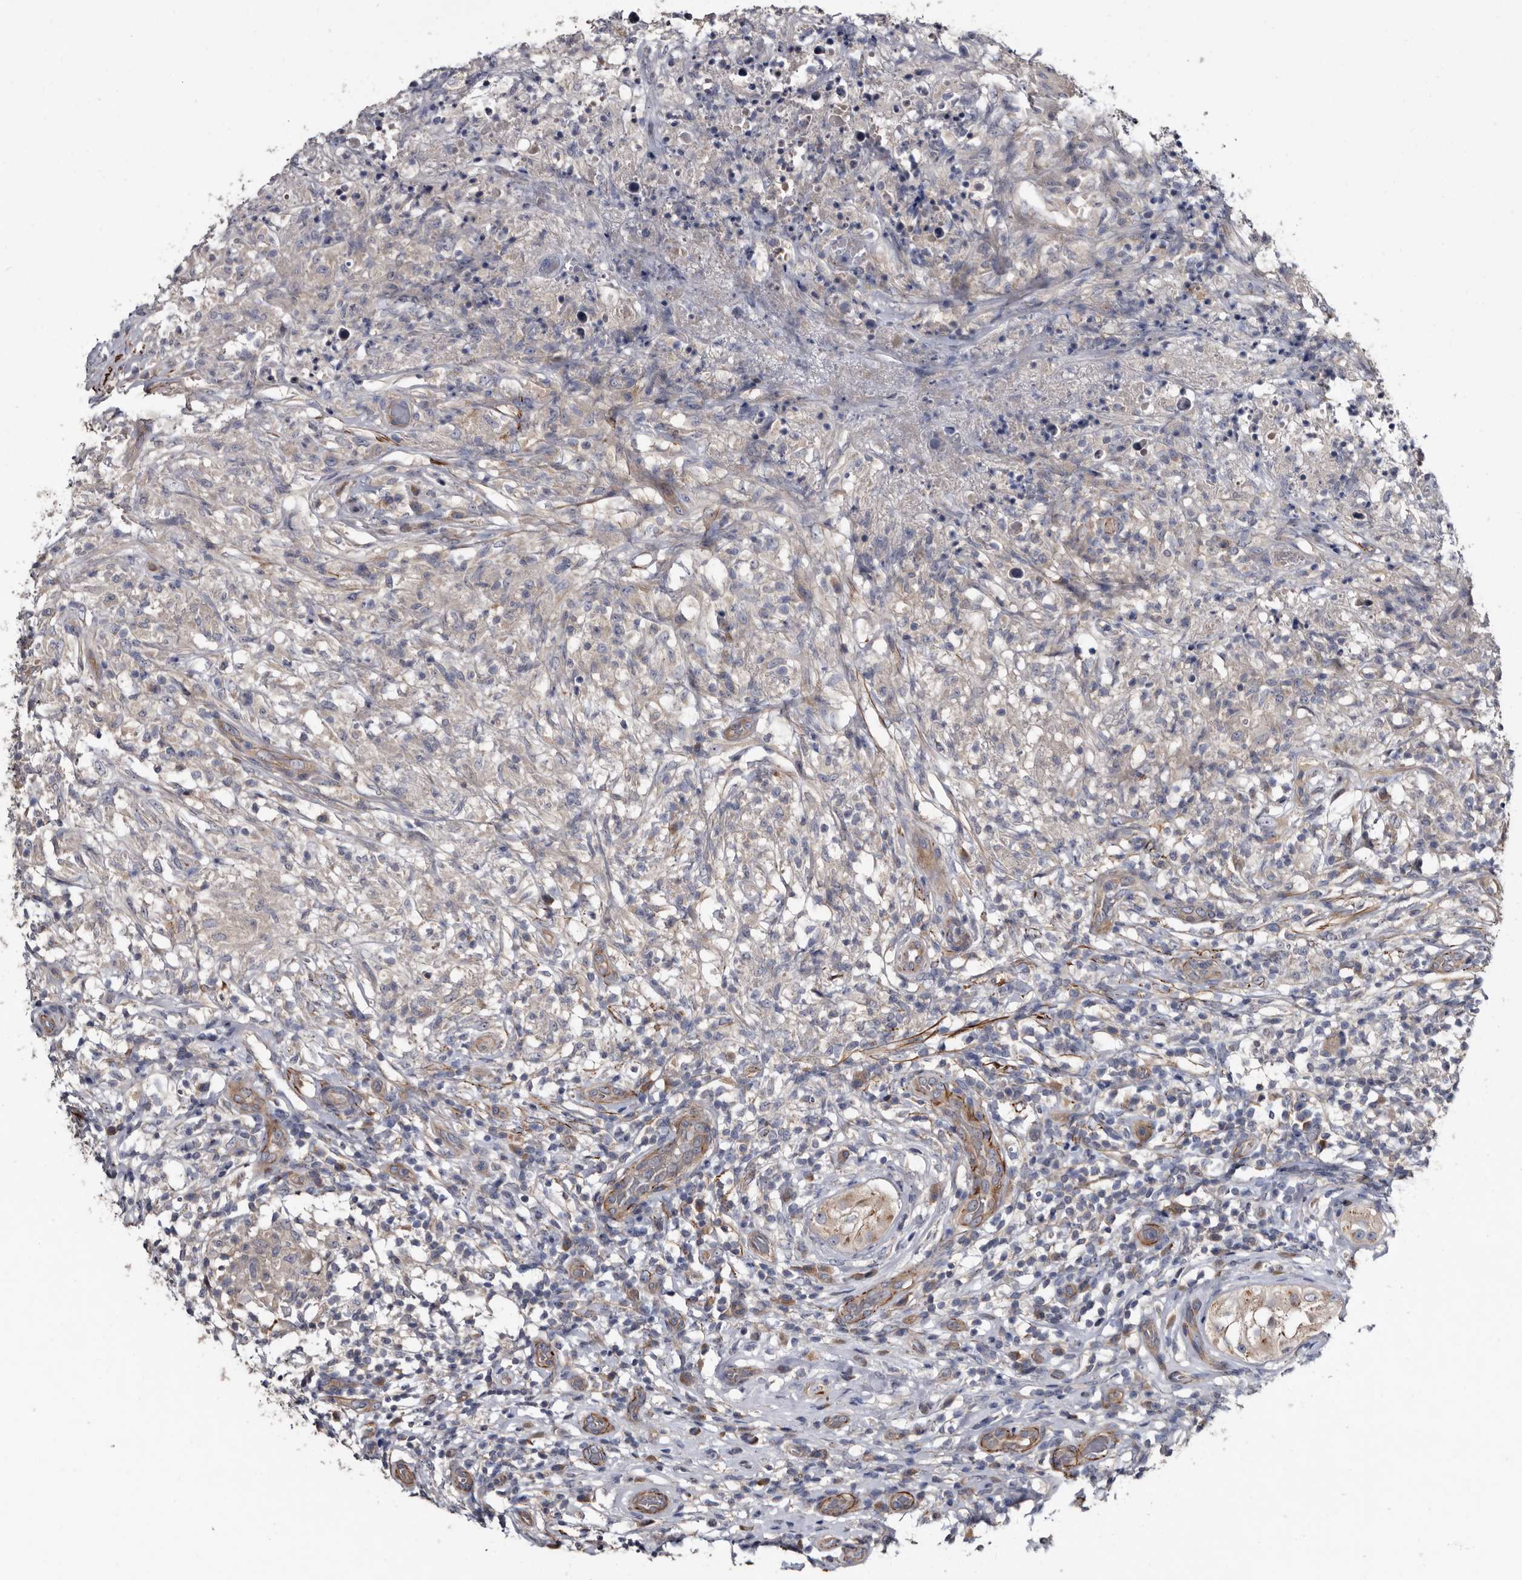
{"staining": {"intensity": "negative", "quantity": "none", "location": "none"}, "tissue": "testis cancer", "cell_type": "Tumor cells", "image_type": "cancer", "snomed": [{"axis": "morphology", "description": "Seminoma, NOS"}, {"axis": "topography", "description": "Testis"}], "caption": "A histopathology image of testis cancer (seminoma) stained for a protein shows no brown staining in tumor cells. (IHC, brightfield microscopy, high magnification).", "gene": "IARS1", "patient": {"sex": "male", "age": 49}}